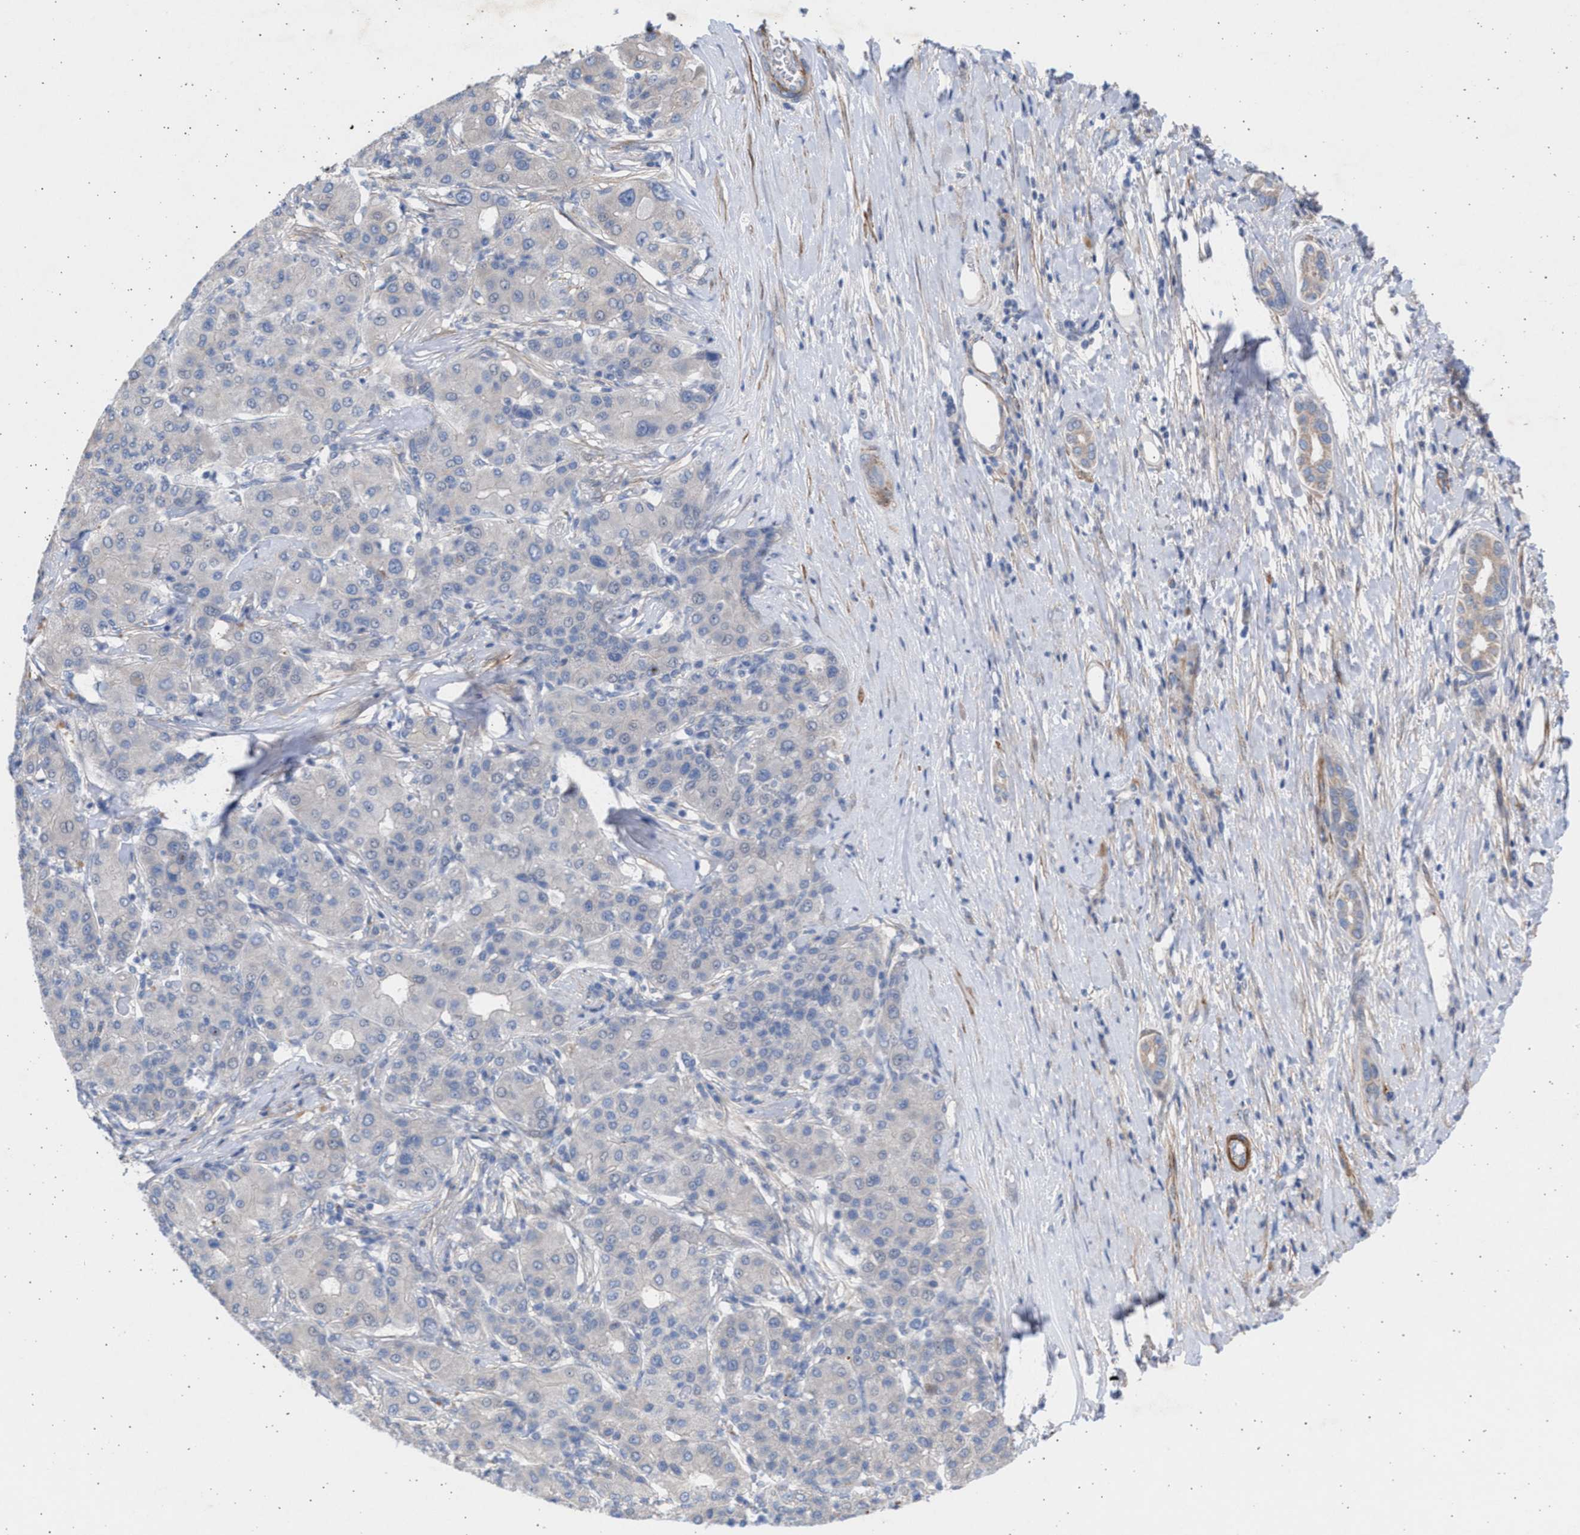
{"staining": {"intensity": "negative", "quantity": "none", "location": "none"}, "tissue": "liver cancer", "cell_type": "Tumor cells", "image_type": "cancer", "snomed": [{"axis": "morphology", "description": "Carcinoma, Hepatocellular, NOS"}, {"axis": "topography", "description": "Liver"}], "caption": "IHC histopathology image of human liver cancer stained for a protein (brown), which displays no expression in tumor cells.", "gene": "NBR1", "patient": {"sex": "male", "age": 65}}